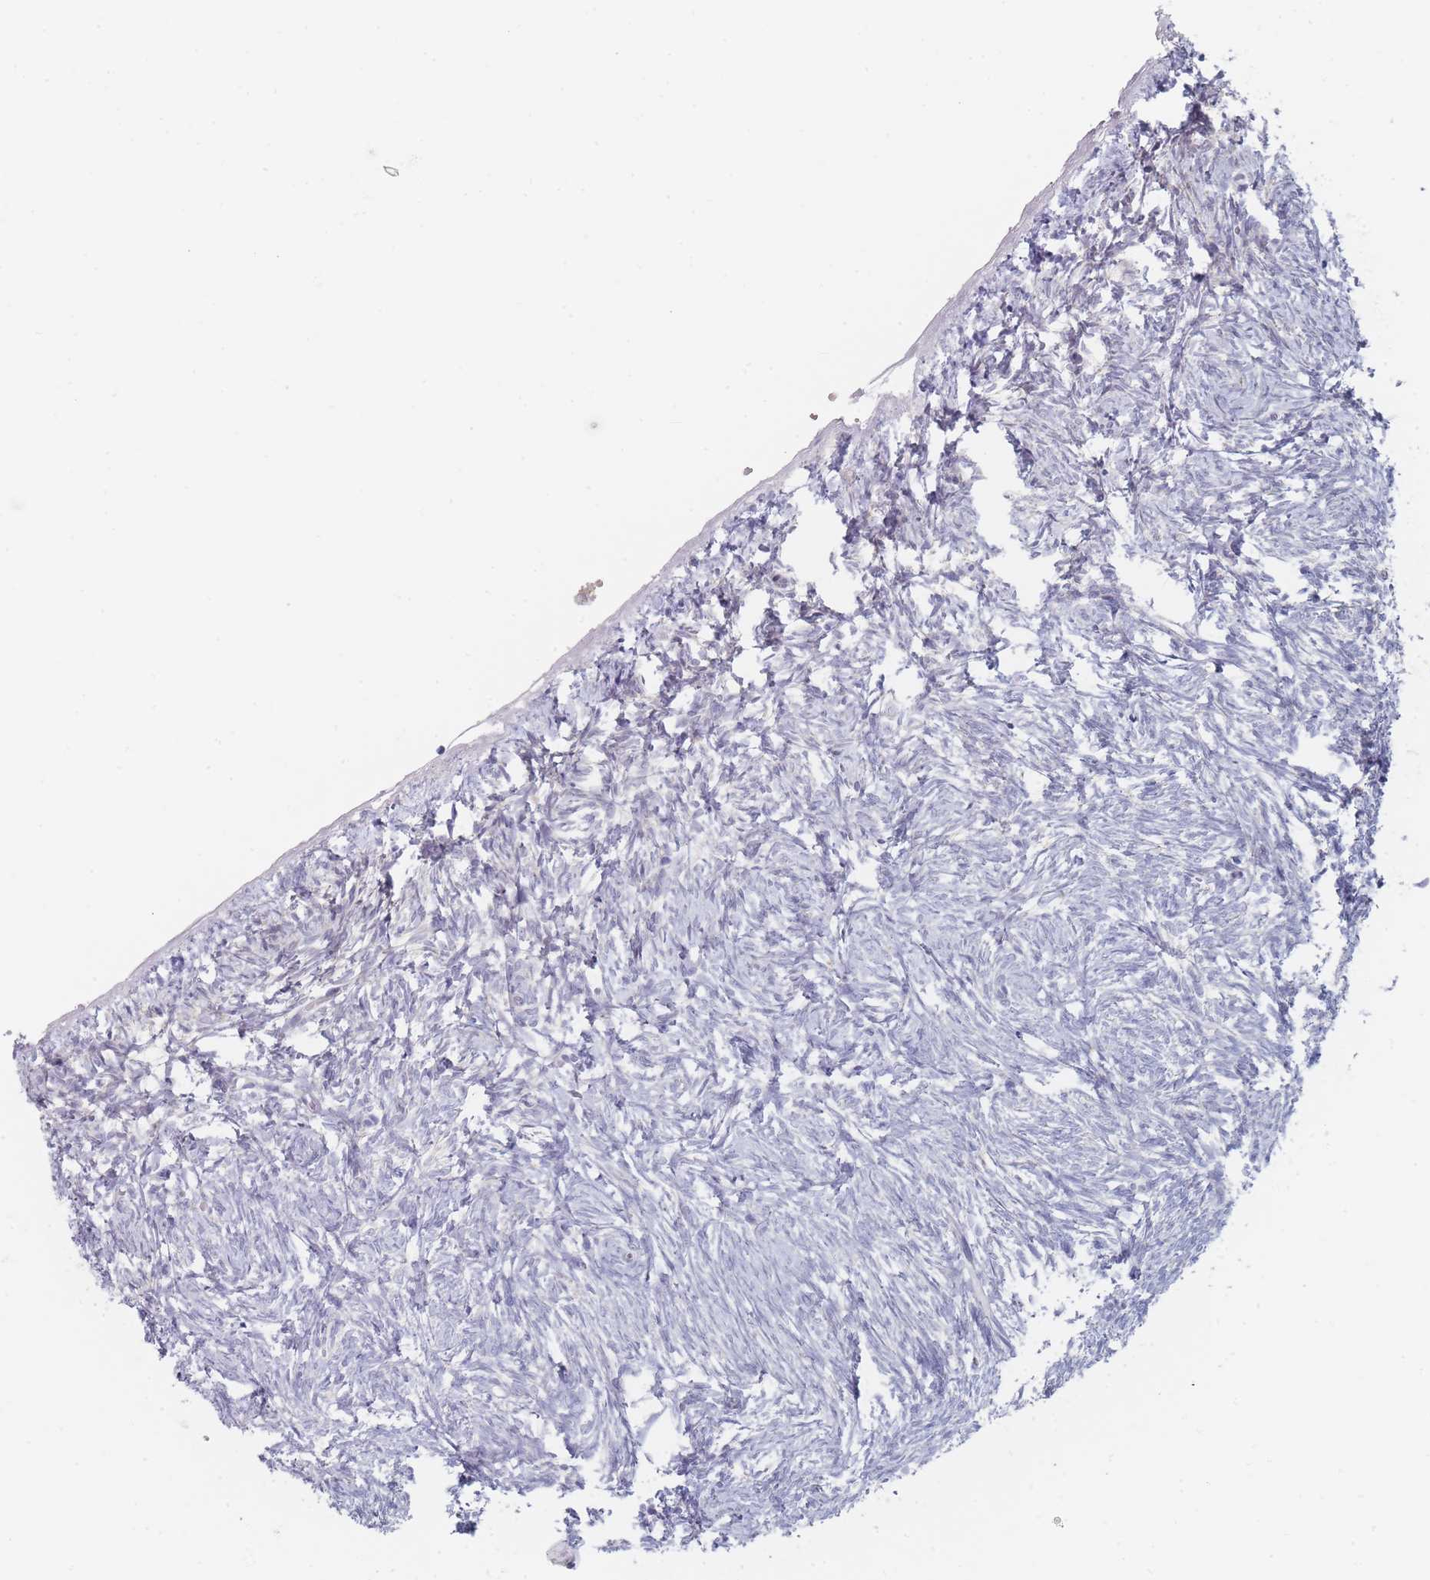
{"staining": {"intensity": "negative", "quantity": "none", "location": "none"}, "tissue": "ovary", "cell_type": "Follicle cells", "image_type": "normal", "snomed": [{"axis": "morphology", "description": "Normal tissue, NOS"}, {"axis": "topography", "description": "Ovary"}], "caption": "High power microscopy micrograph of an immunohistochemistry image of normal ovary, revealing no significant positivity in follicle cells. (Stains: DAB (3,3'-diaminobenzidine) immunohistochemistry (IHC) with hematoxylin counter stain, Microscopy: brightfield microscopy at high magnification).", "gene": "RNF8", "patient": {"sex": "female", "age": 51}}